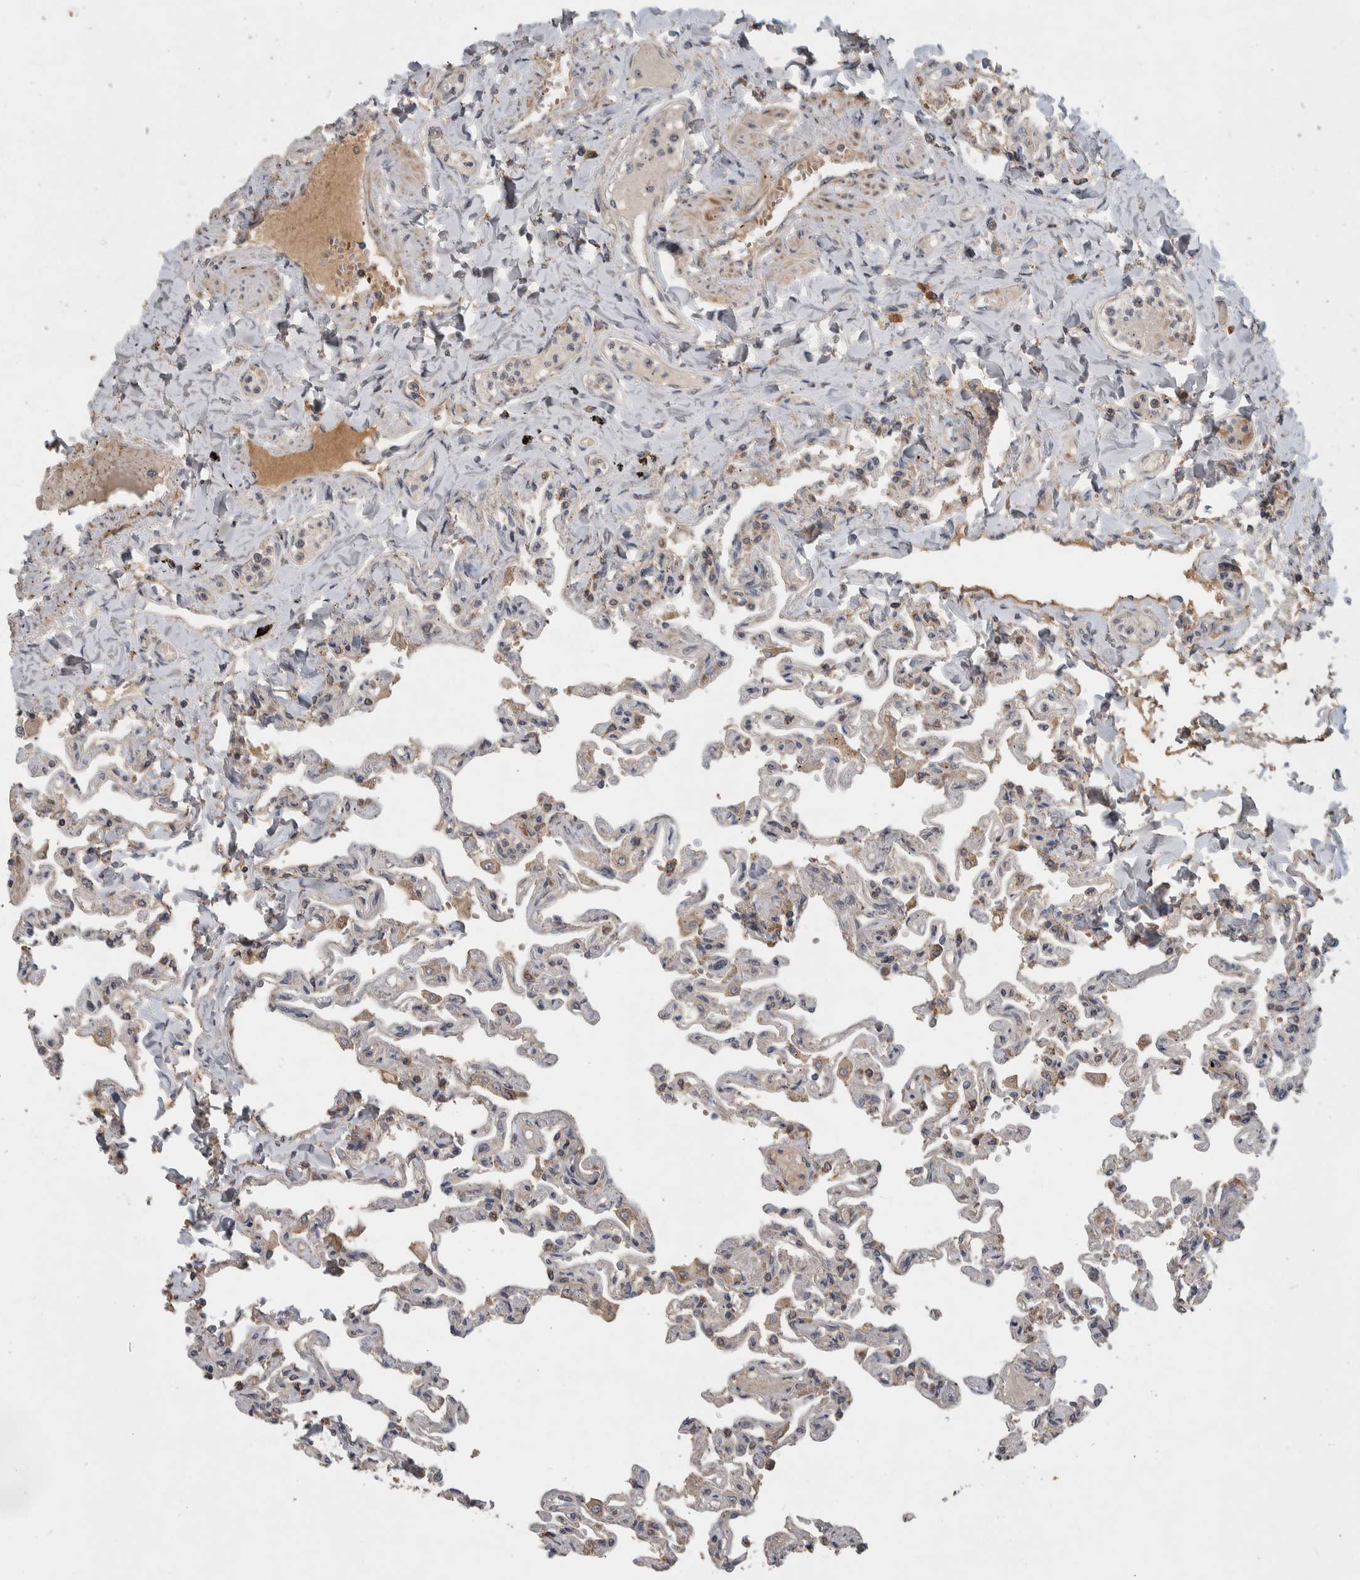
{"staining": {"intensity": "moderate", "quantity": "<25%", "location": "cytoplasmic/membranous"}, "tissue": "lung", "cell_type": "Alveolar cells", "image_type": "normal", "snomed": [{"axis": "morphology", "description": "Normal tissue, NOS"}, {"axis": "topography", "description": "Lung"}], "caption": "An image of human lung stained for a protein exhibits moderate cytoplasmic/membranous brown staining in alveolar cells.", "gene": "CHRM3", "patient": {"sex": "male", "age": 21}}